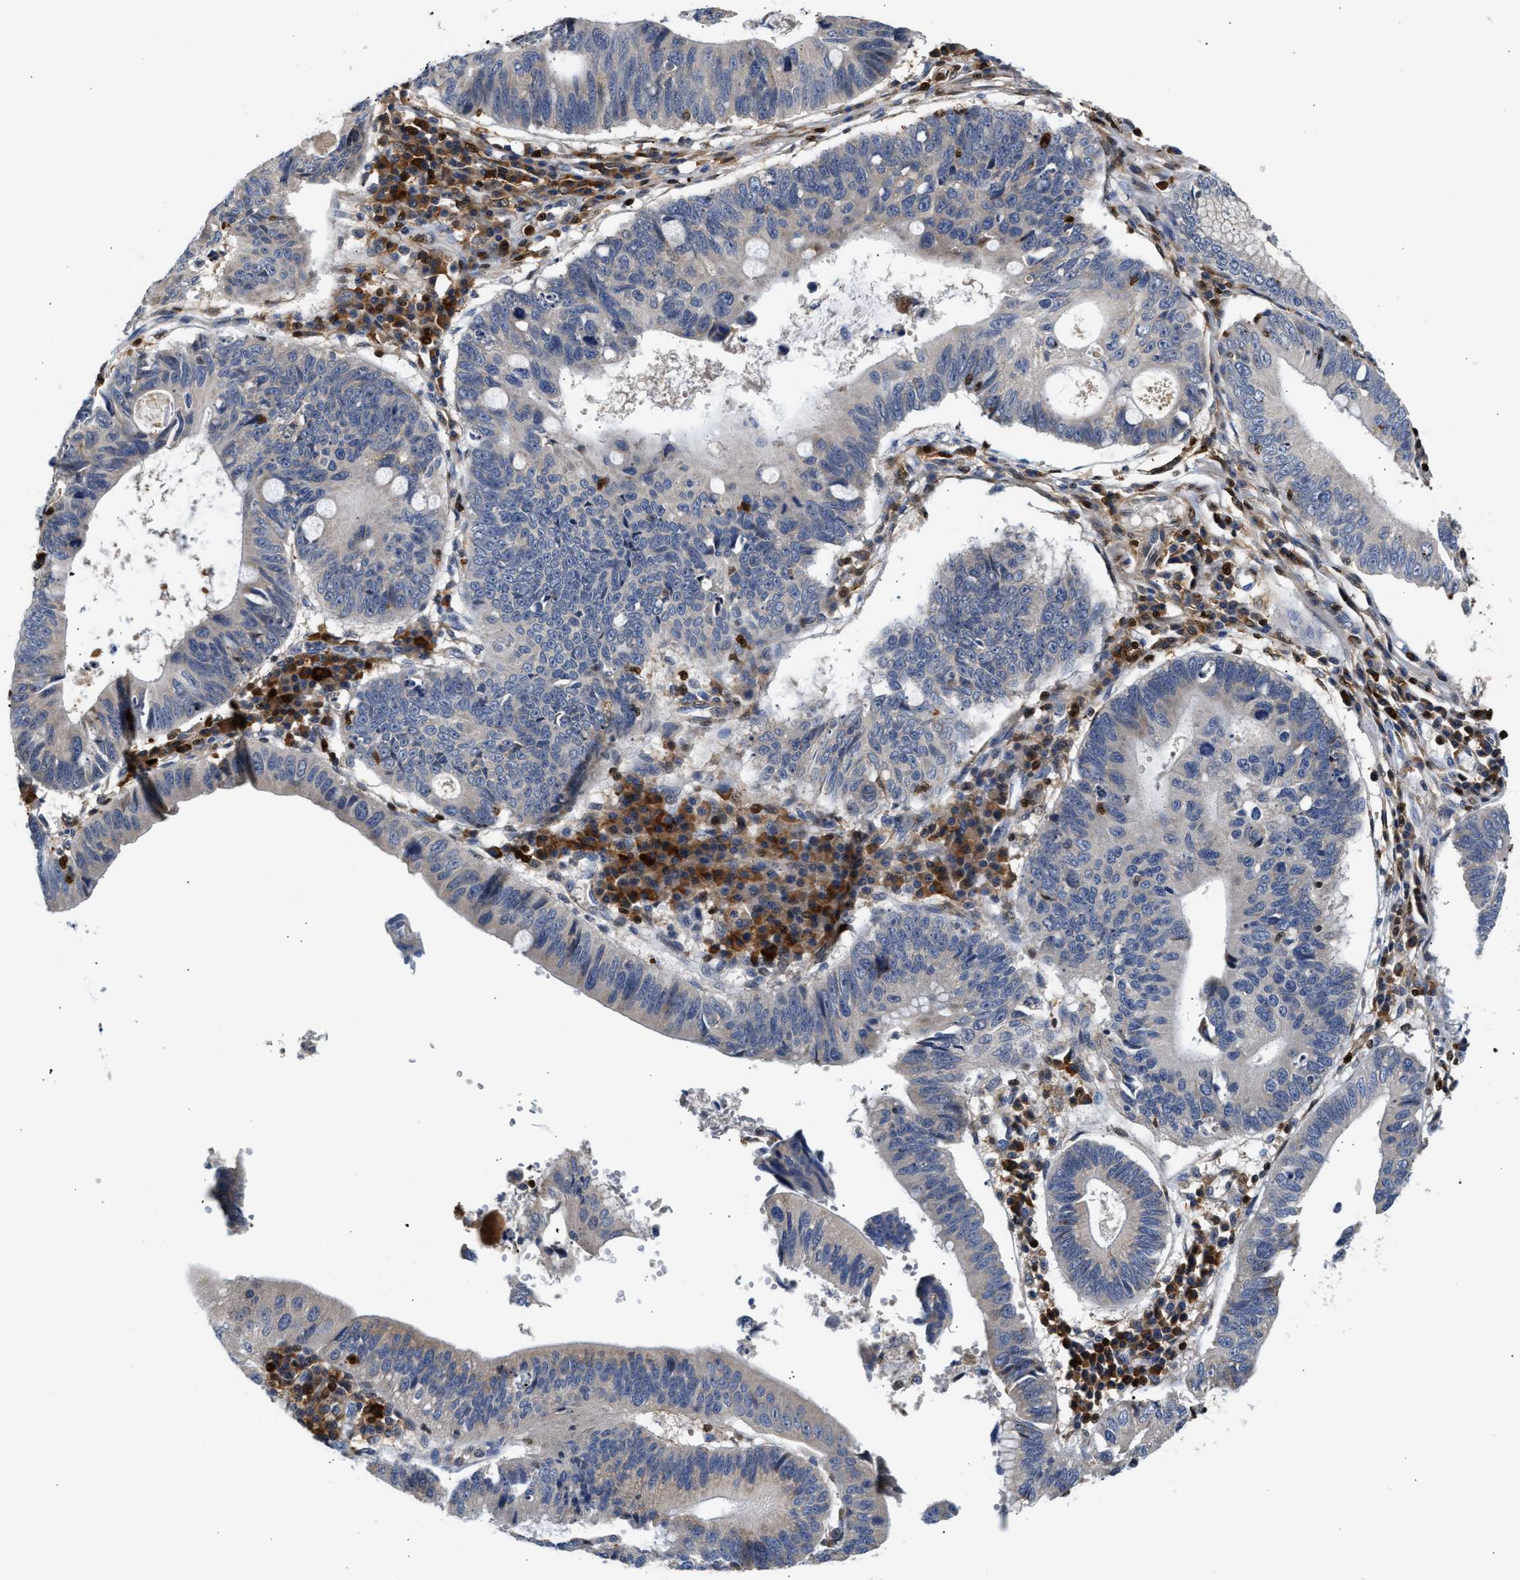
{"staining": {"intensity": "negative", "quantity": "none", "location": "none"}, "tissue": "stomach cancer", "cell_type": "Tumor cells", "image_type": "cancer", "snomed": [{"axis": "morphology", "description": "Adenocarcinoma, NOS"}, {"axis": "topography", "description": "Stomach"}], "caption": "Tumor cells show no significant protein staining in stomach cancer (adenocarcinoma). The staining was performed using DAB to visualize the protein expression in brown, while the nuclei were stained in blue with hematoxylin (Magnification: 20x).", "gene": "SLIT2", "patient": {"sex": "male", "age": 59}}